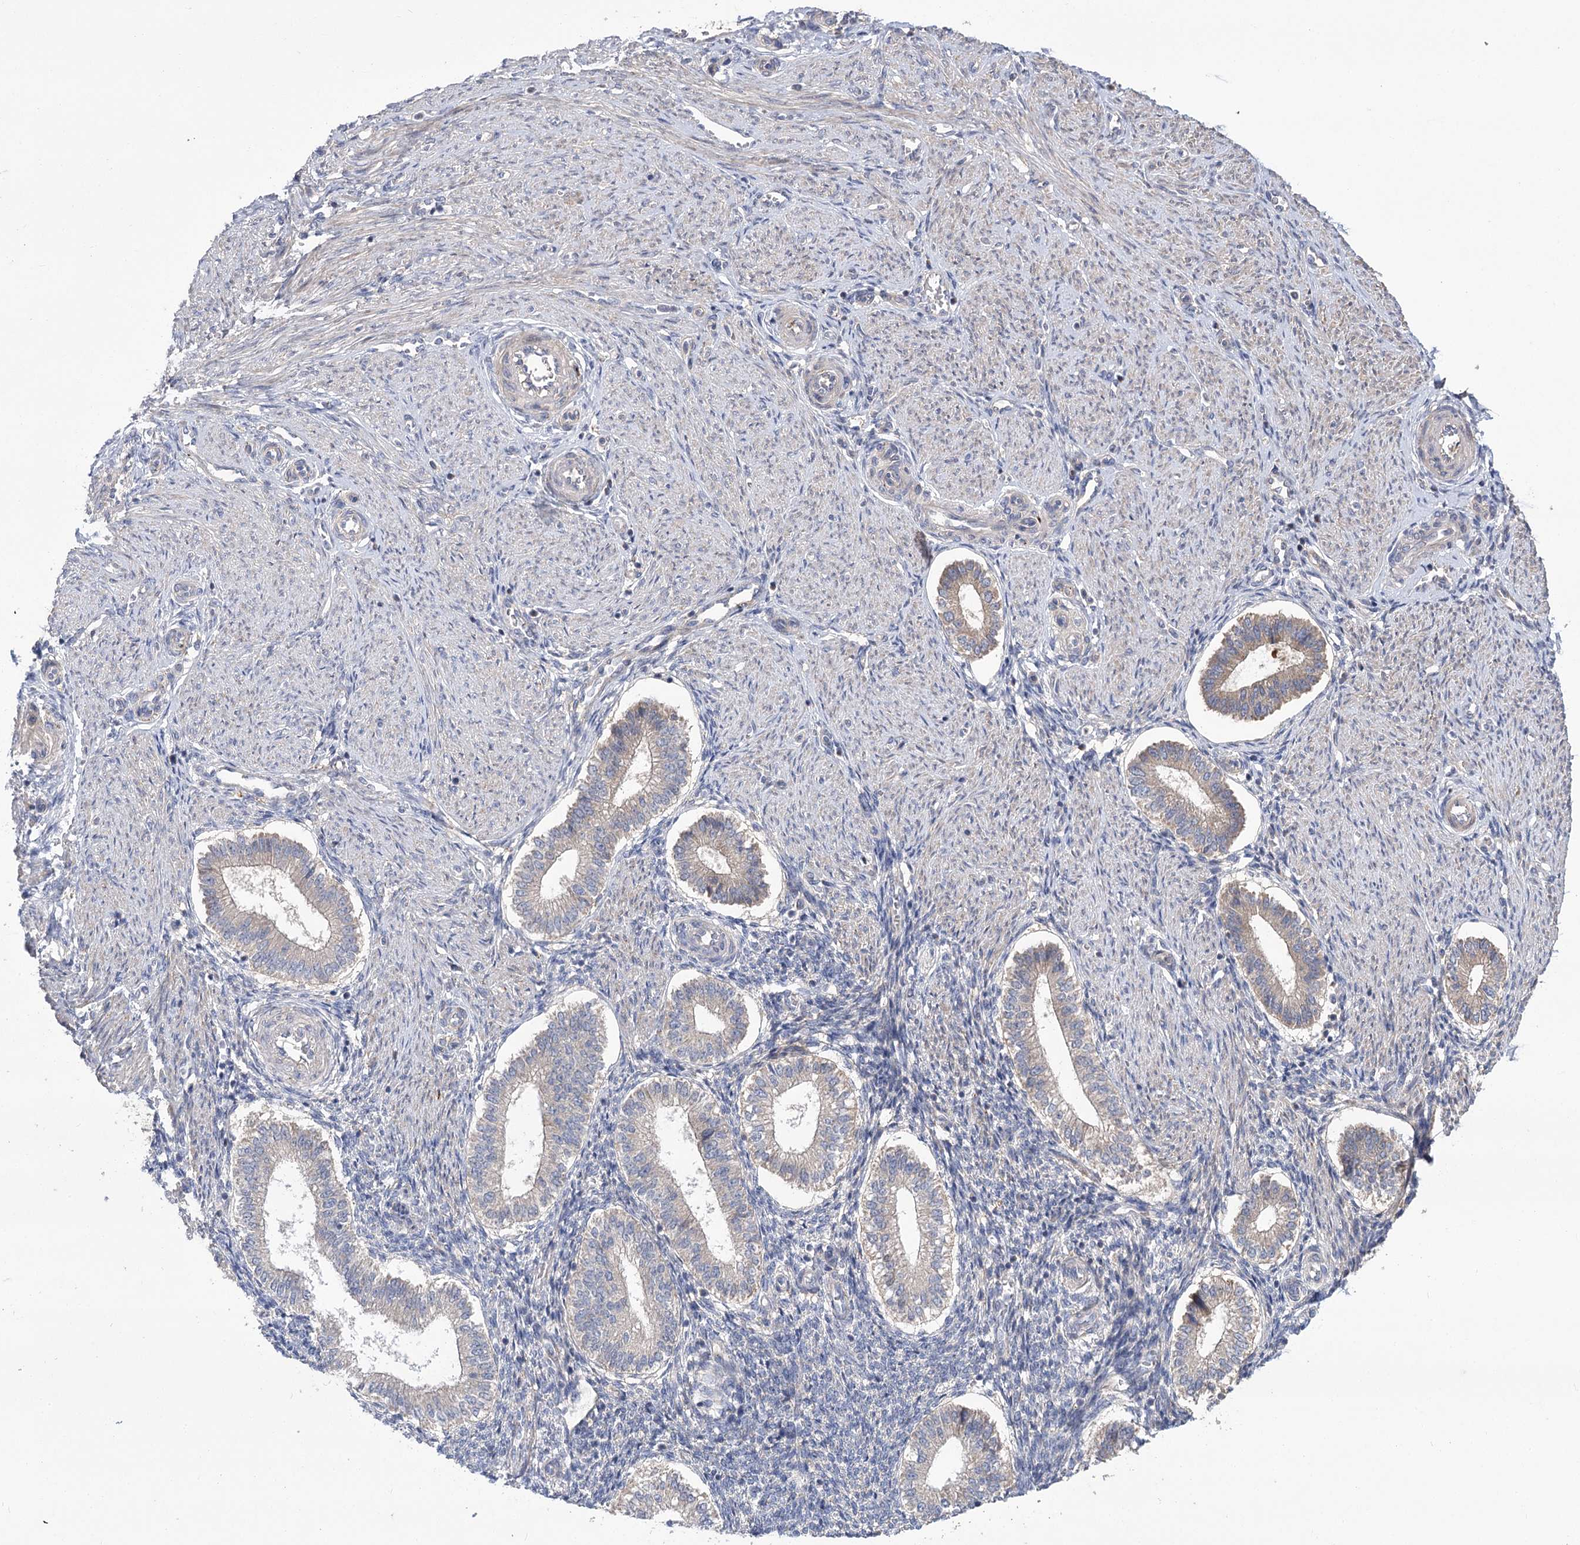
{"staining": {"intensity": "negative", "quantity": "none", "location": "none"}, "tissue": "endometrium", "cell_type": "Cells in endometrial stroma", "image_type": "normal", "snomed": [{"axis": "morphology", "description": "Normal tissue, NOS"}, {"axis": "topography", "description": "Endometrium"}], "caption": "This is a histopathology image of immunohistochemistry staining of benign endometrium, which shows no staining in cells in endometrial stroma. (Immunohistochemistry (ihc), brightfield microscopy, high magnification).", "gene": "PBLD", "patient": {"sex": "female", "age": 25}}